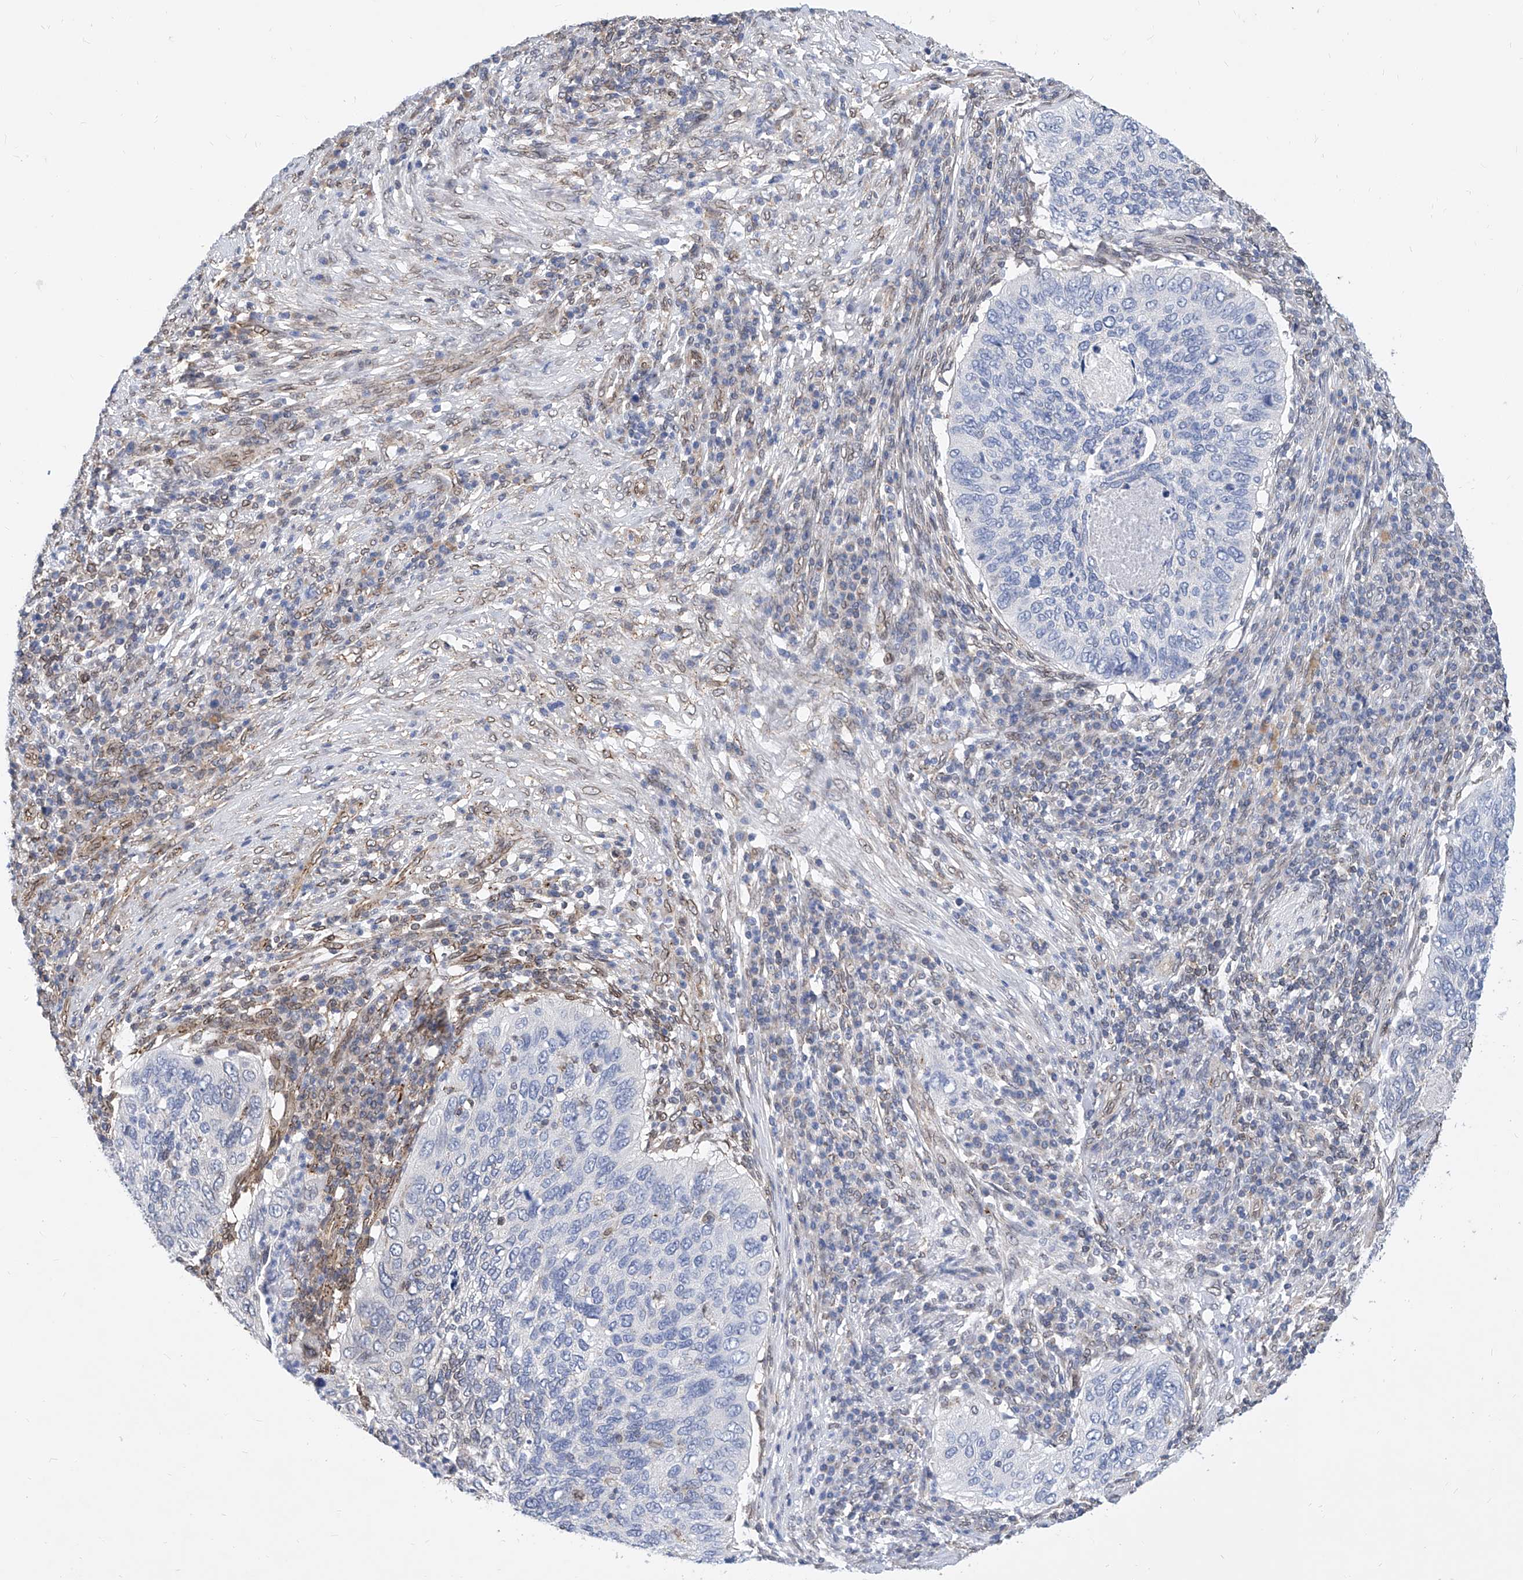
{"staining": {"intensity": "negative", "quantity": "none", "location": "none"}, "tissue": "cervical cancer", "cell_type": "Tumor cells", "image_type": "cancer", "snomed": [{"axis": "morphology", "description": "Squamous cell carcinoma, NOS"}, {"axis": "topography", "description": "Cervix"}], "caption": "DAB (3,3'-diaminobenzidine) immunohistochemical staining of human cervical squamous cell carcinoma demonstrates no significant staining in tumor cells.", "gene": "MX2", "patient": {"sex": "female", "age": 38}}